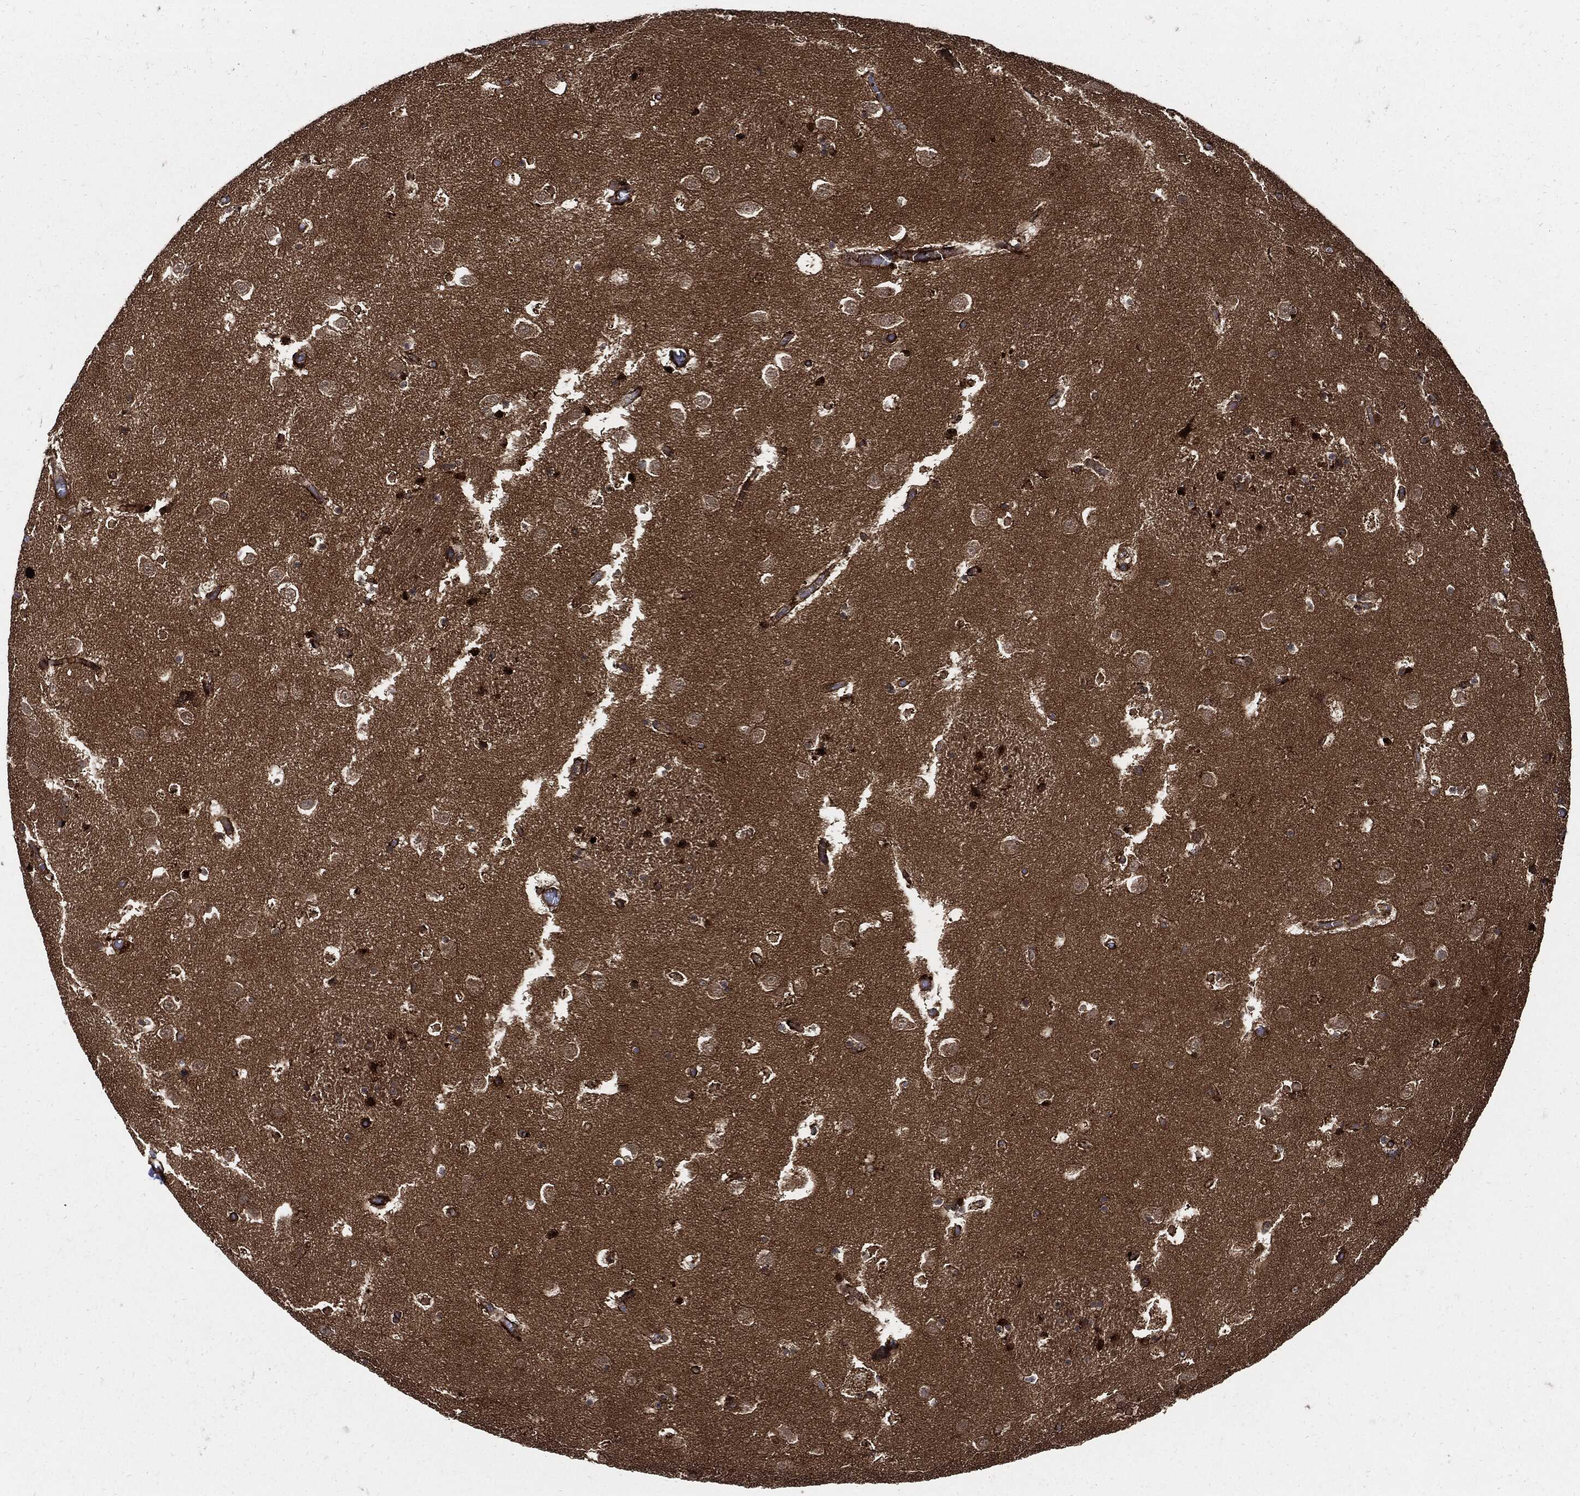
{"staining": {"intensity": "strong", "quantity": "<25%", "location": "cytoplasmic/membranous,nuclear"}, "tissue": "caudate", "cell_type": "Glial cells", "image_type": "normal", "snomed": [{"axis": "morphology", "description": "Normal tissue, NOS"}, {"axis": "topography", "description": "Lateral ventricle wall"}], "caption": "Immunohistochemistry image of unremarkable caudate stained for a protein (brown), which demonstrates medium levels of strong cytoplasmic/membranous,nuclear expression in approximately <25% of glial cells.", "gene": "CLU", "patient": {"sex": "female", "age": 42}}